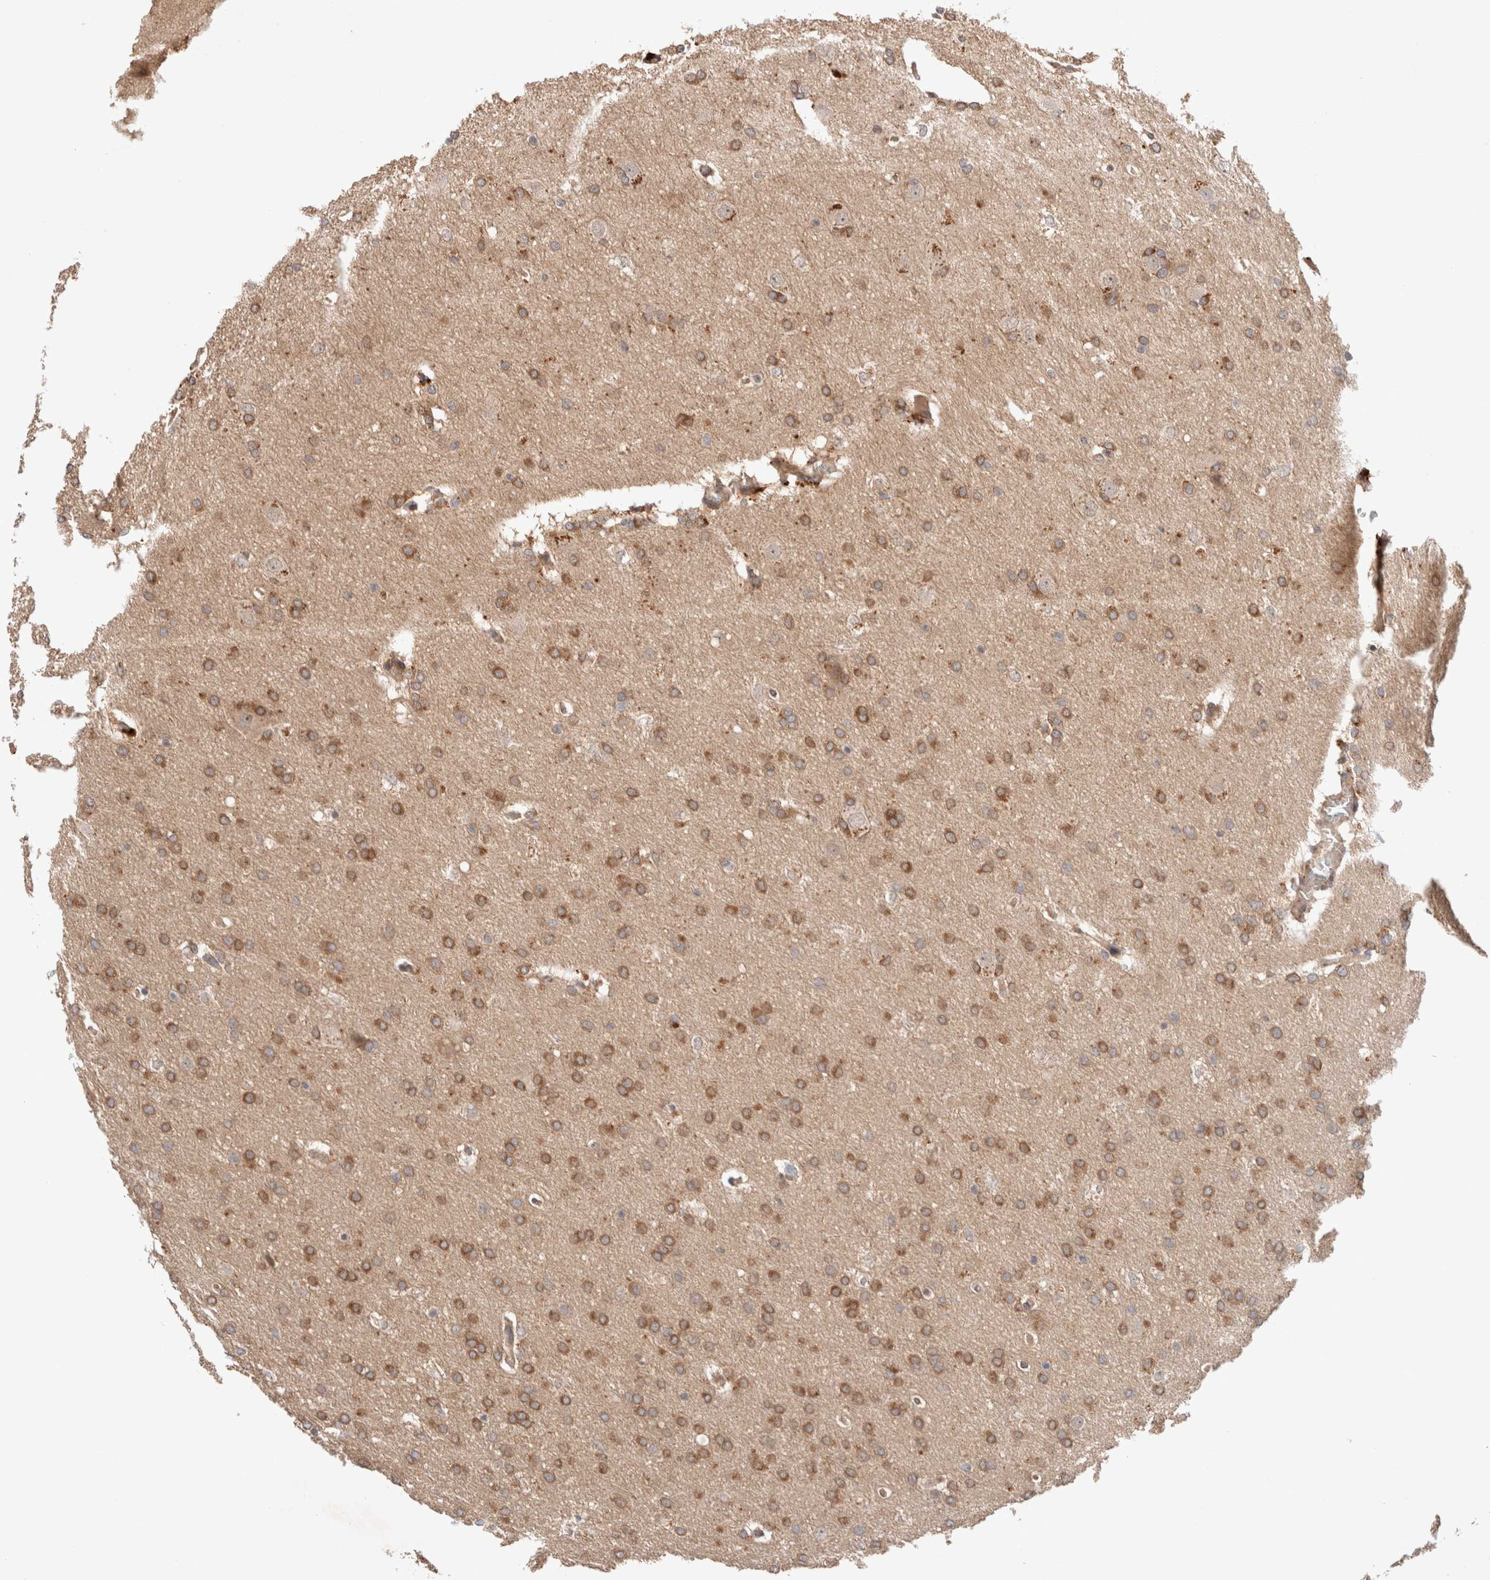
{"staining": {"intensity": "moderate", "quantity": ">75%", "location": "cytoplasmic/membranous"}, "tissue": "glioma", "cell_type": "Tumor cells", "image_type": "cancer", "snomed": [{"axis": "morphology", "description": "Glioma, malignant, Low grade"}, {"axis": "topography", "description": "Brain"}], "caption": "DAB (3,3'-diaminobenzidine) immunohistochemical staining of glioma demonstrates moderate cytoplasmic/membranous protein positivity in approximately >75% of tumor cells.", "gene": "KLHL20", "patient": {"sex": "female", "age": 37}}